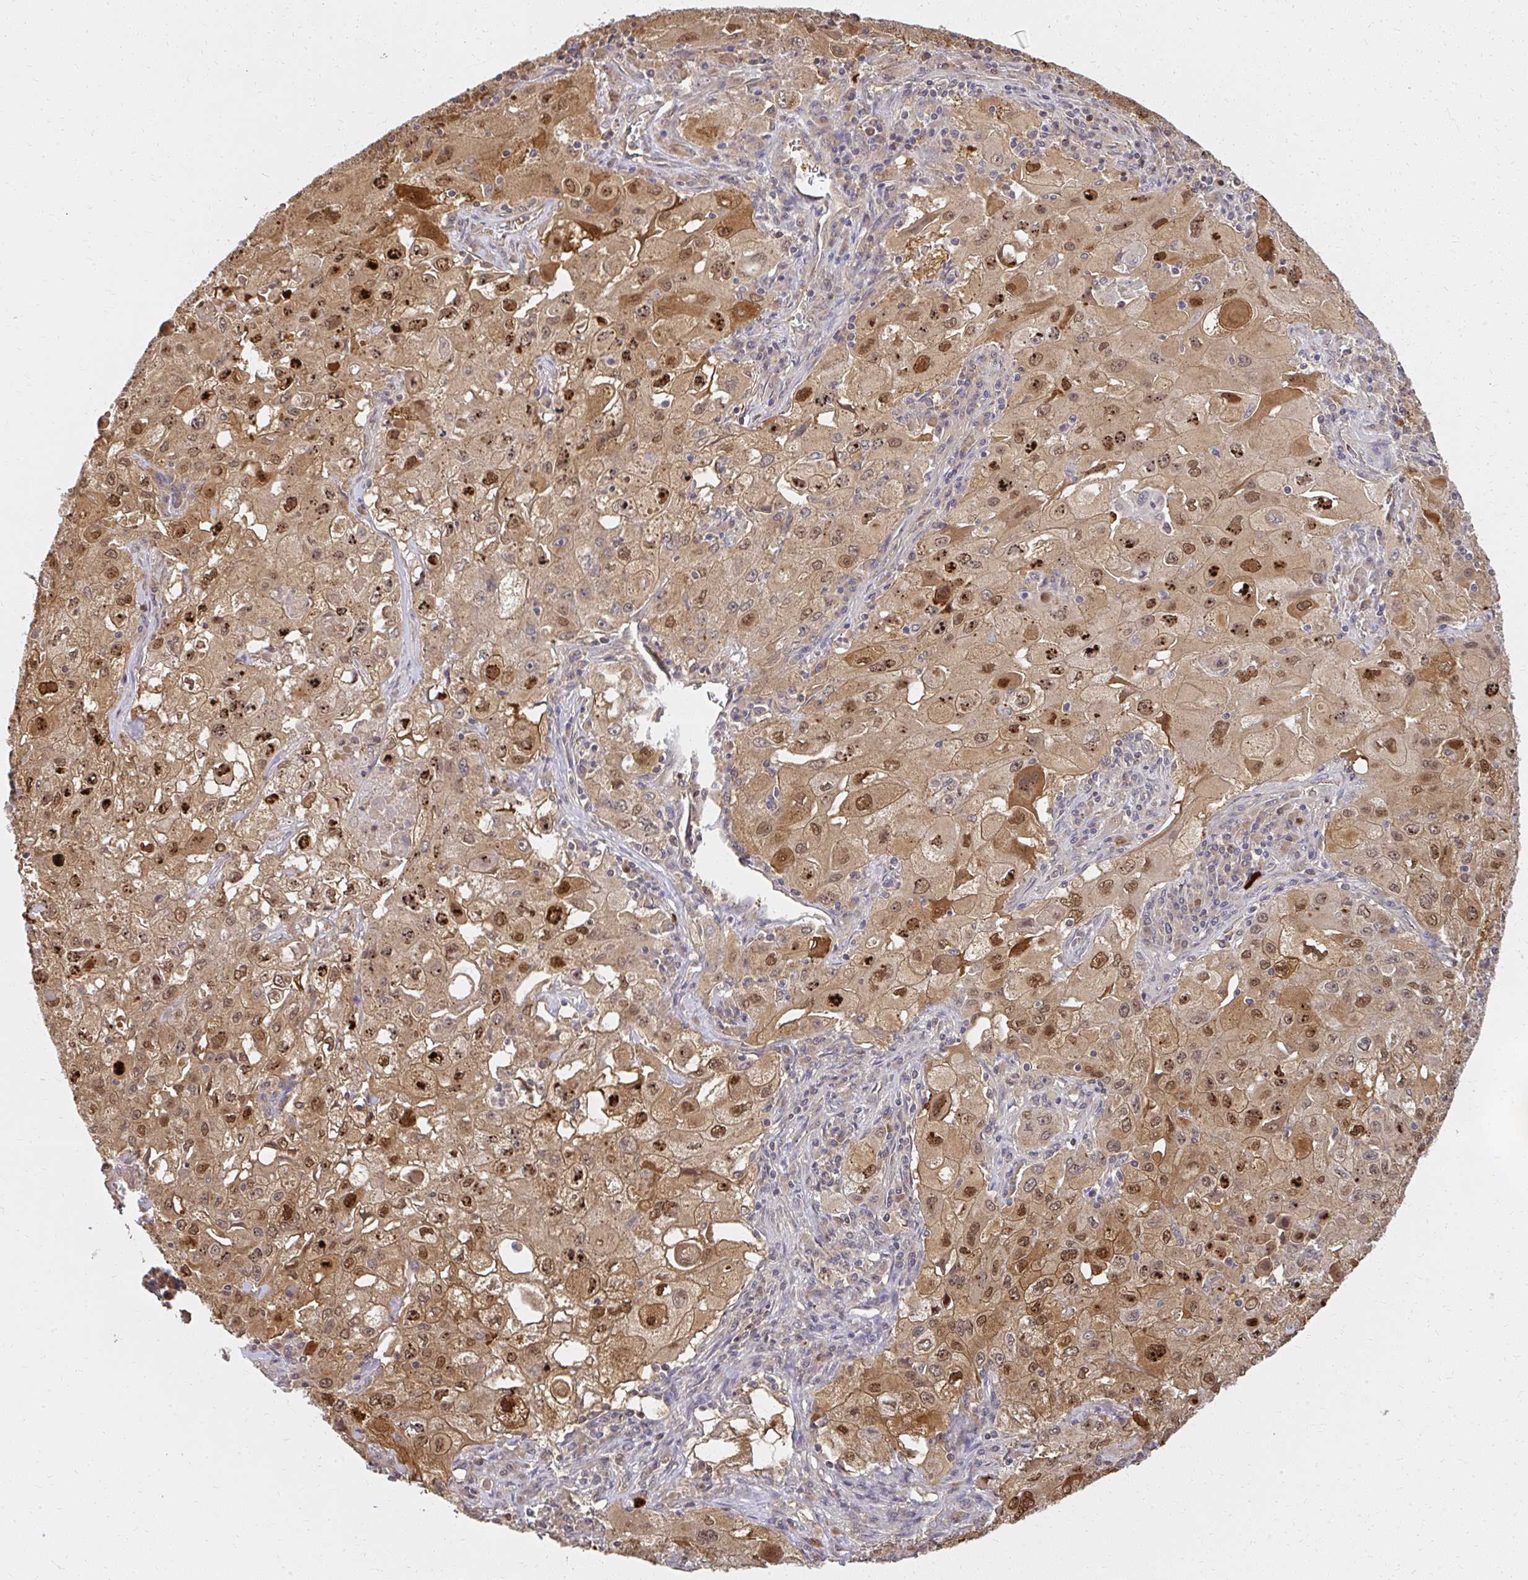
{"staining": {"intensity": "moderate", "quantity": ">75%", "location": "cytoplasmic/membranous,nuclear"}, "tissue": "lung cancer", "cell_type": "Tumor cells", "image_type": "cancer", "snomed": [{"axis": "morphology", "description": "Squamous cell carcinoma, NOS"}, {"axis": "topography", "description": "Lung"}], "caption": "High-power microscopy captured an immunohistochemistry (IHC) micrograph of lung cancer (squamous cell carcinoma), revealing moderate cytoplasmic/membranous and nuclear staining in approximately >75% of tumor cells.", "gene": "LARS2", "patient": {"sex": "male", "age": 63}}